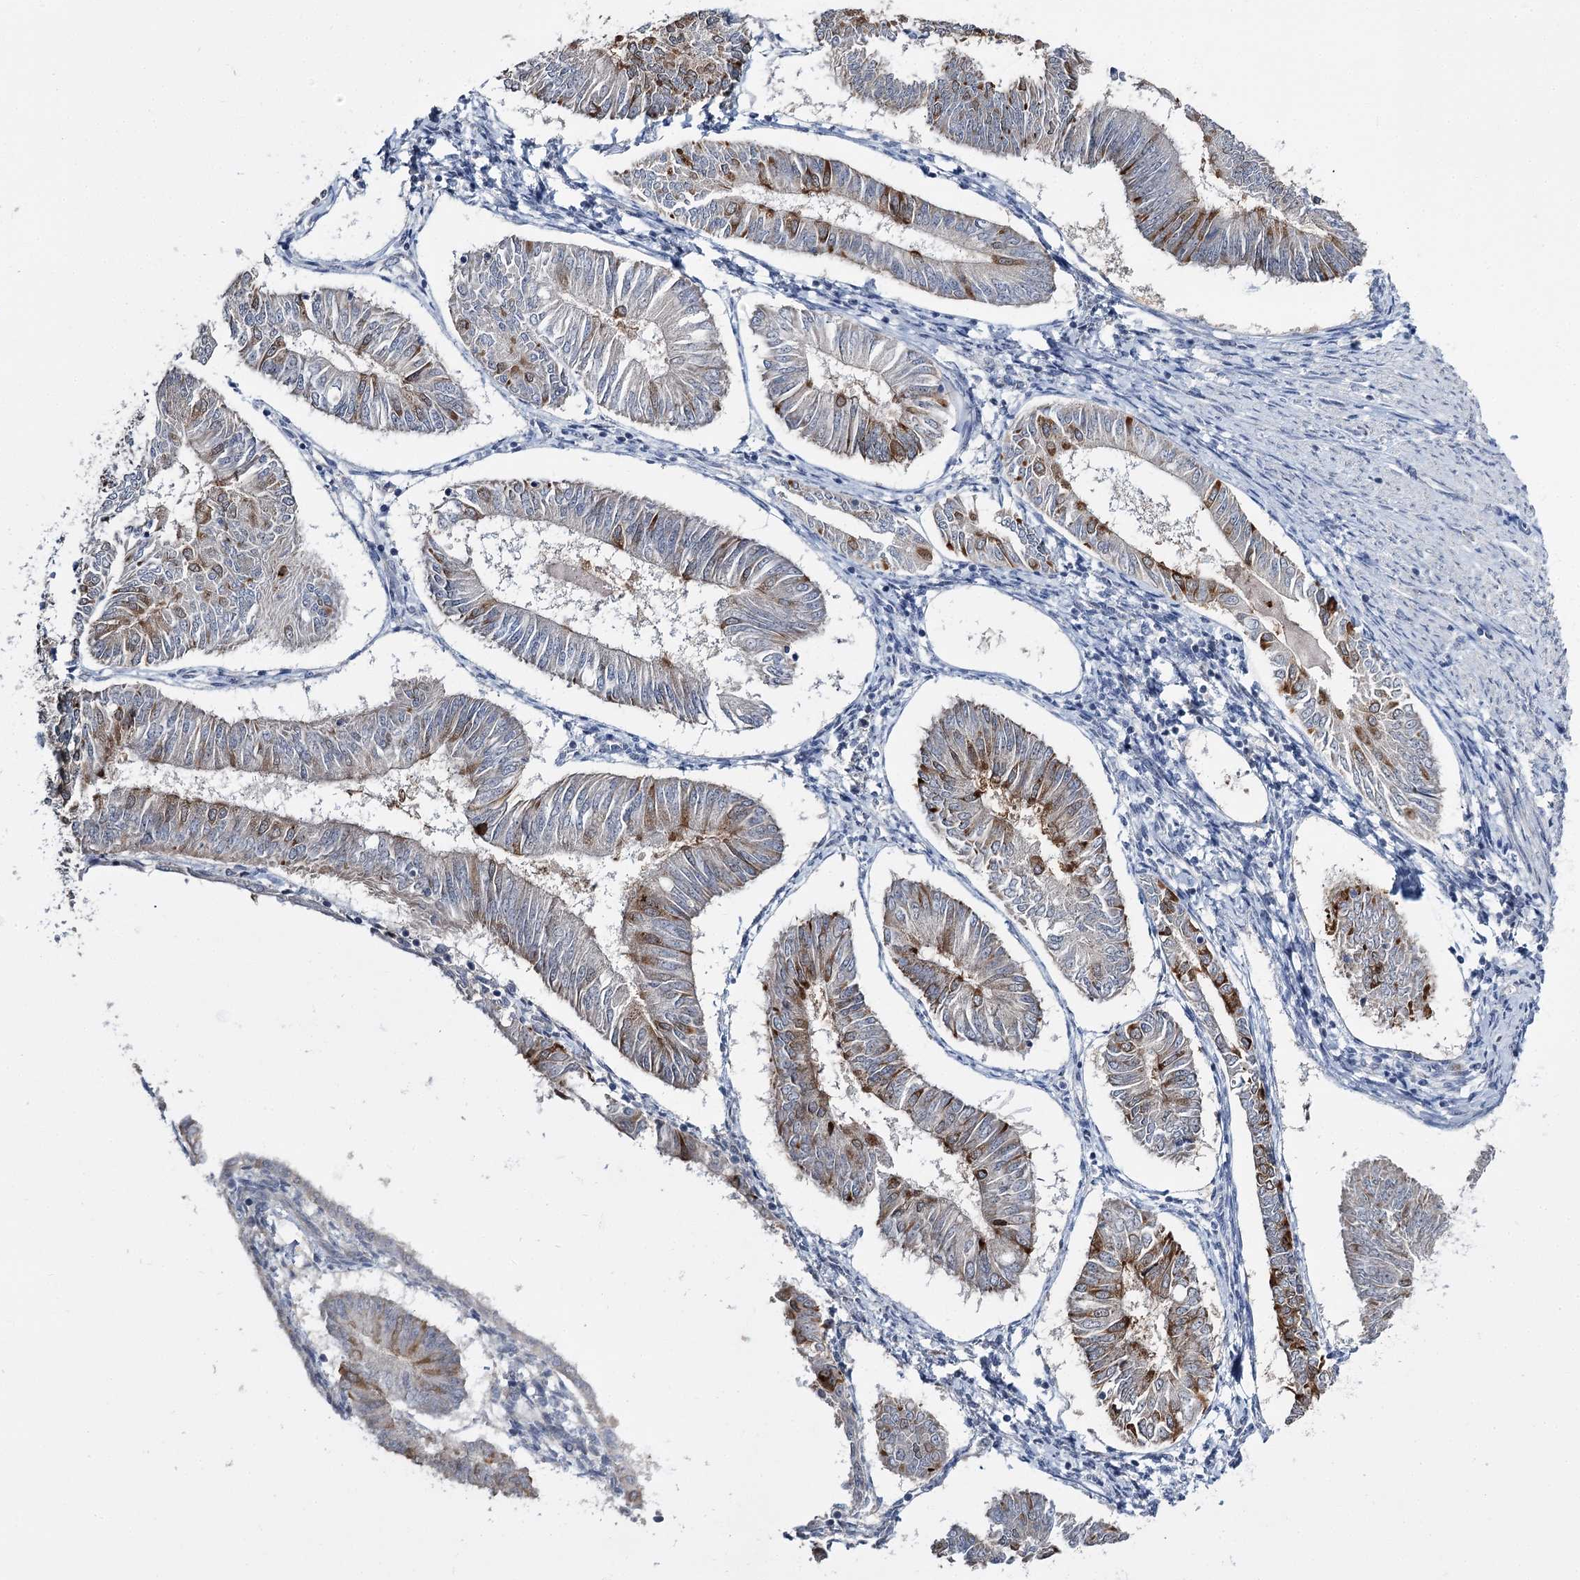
{"staining": {"intensity": "moderate", "quantity": "<25%", "location": "cytoplasmic/membranous"}, "tissue": "endometrial cancer", "cell_type": "Tumor cells", "image_type": "cancer", "snomed": [{"axis": "morphology", "description": "Adenocarcinoma, NOS"}, {"axis": "topography", "description": "Endometrium"}], "caption": "IHC histopathology image of human adenocarcinoma (endometrial) stained for a protein (brown), which displays low levels of moderate cytoplasmic/membranous staining in about <25% of tumor cells.", "gene": "PHYHIPL", "patient": {"sex": "female", "age": 58}}